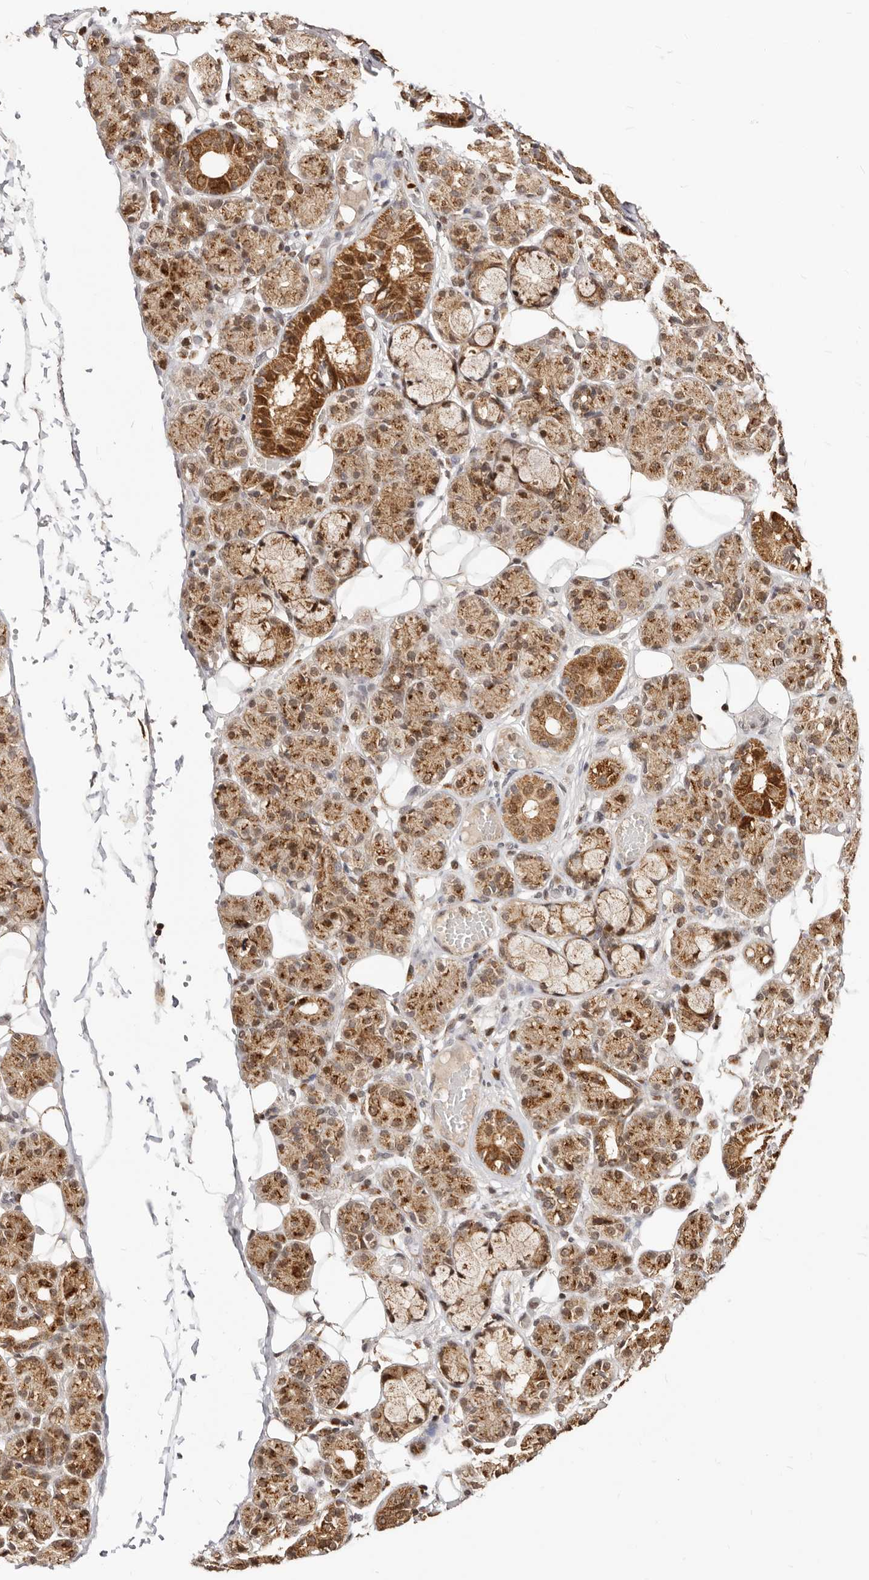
{"staining": {"intensity": "strong", "quantity": "25%-75%", "location": "cytoplasmic/membranous,nuclear"}, "tissue": "salivary gland", "cell_type": "Glandular cells", "image_type": "normal", "snomed": [{"axis": "morphology", "description": "Normal tissue, NOS"}, {"axis": "topography", "description": "Salivary gland"}], "caption": "IHC staining of benign salivary gland, which exhibits high levels of strong cytoplasmic/membranous,nuclear staining in about 25%-75% of glandular cells indicating strong cytoplasmic/membranous,nuclear protein expression. The staining was performed using DAB (brown) for protein detection and nuclei were counterstained in hematoxylin (blue).", "gene": "SEC14L1", "patient": {"sex": "male", "age": 63}}